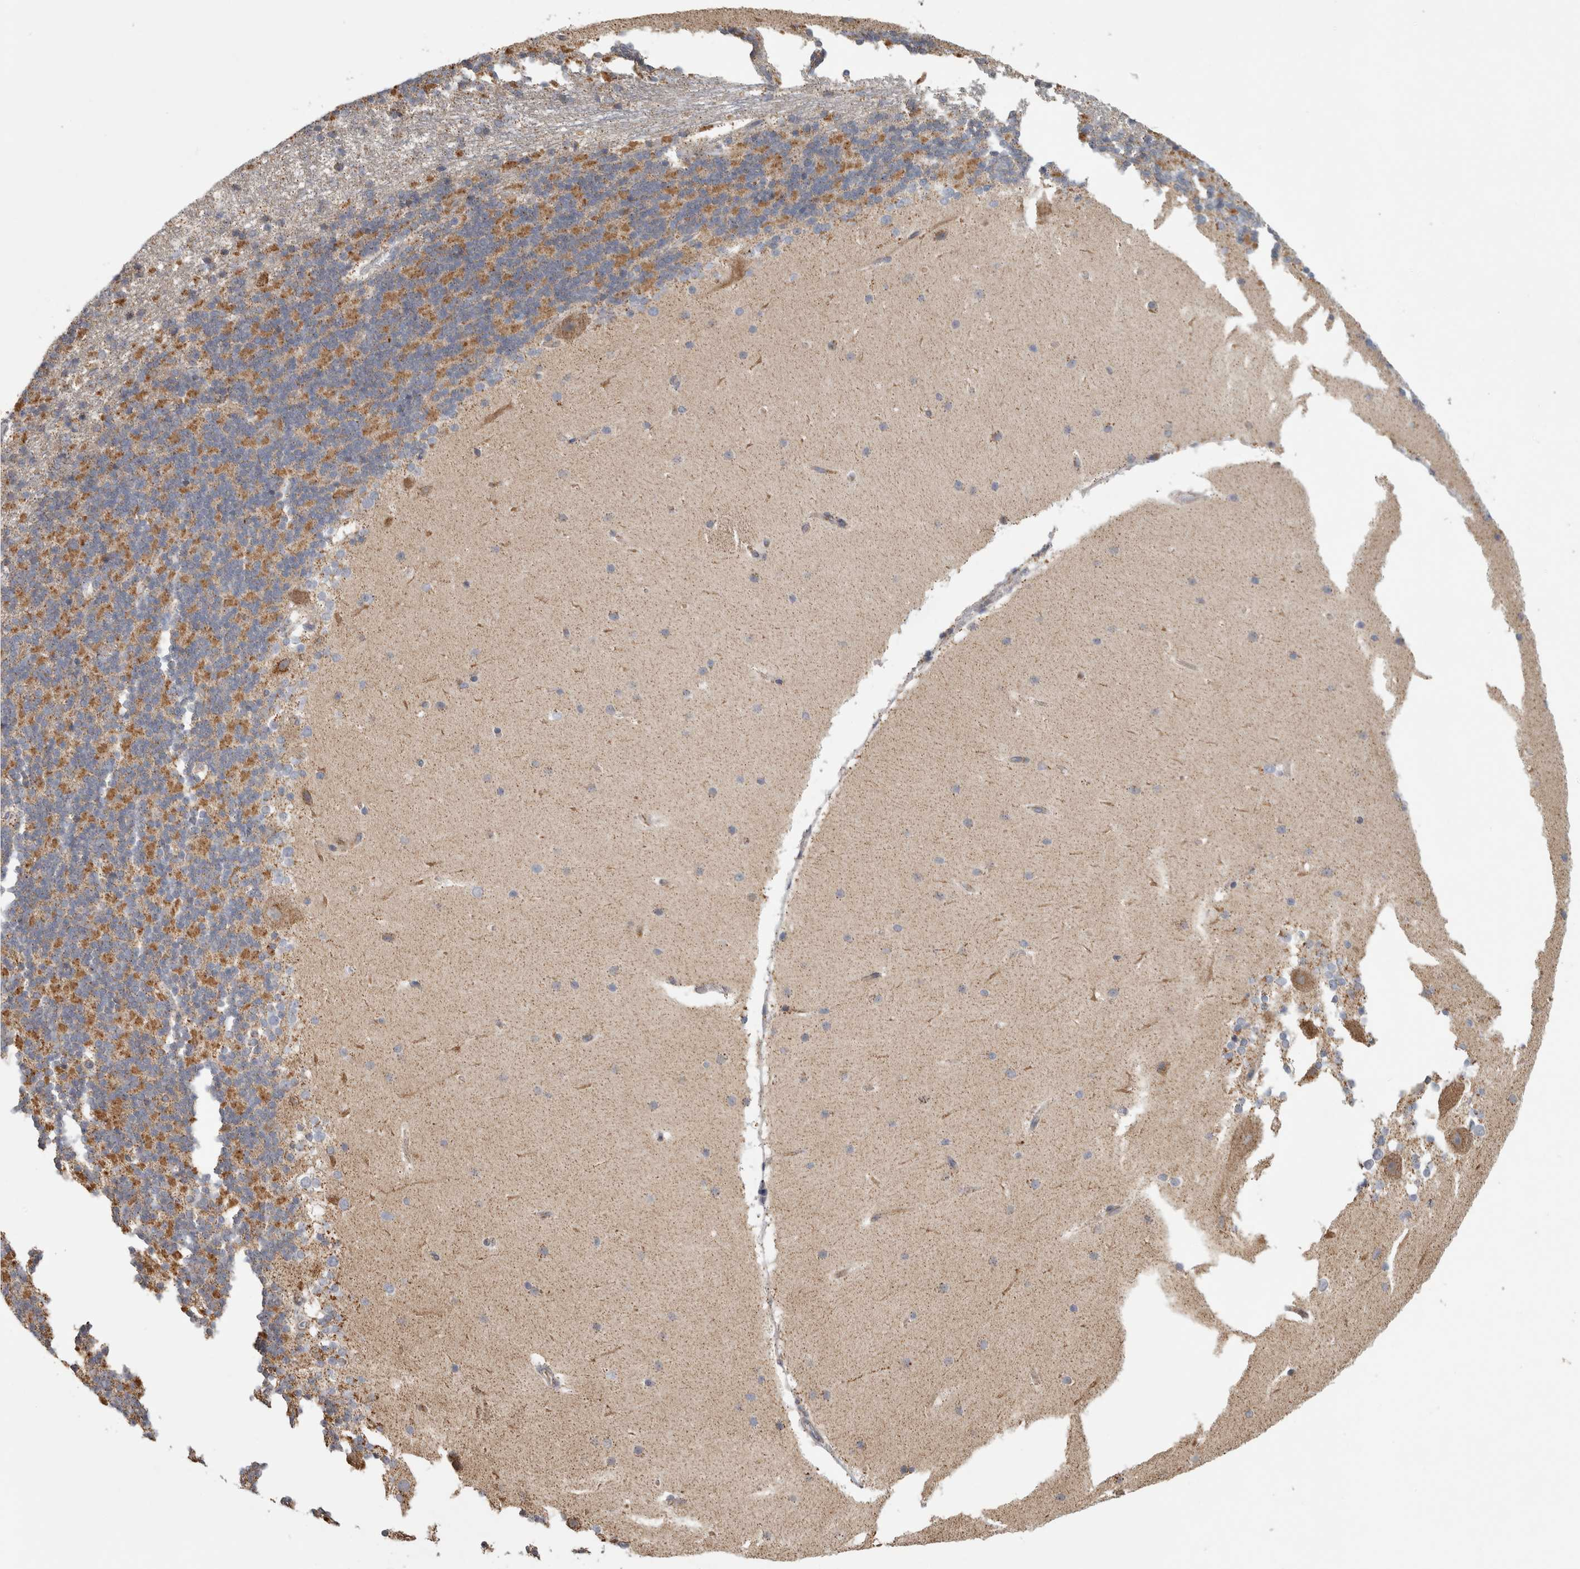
{"staining": {"intensity": "moderate", "quantity": ">75%", "location": "cytoplasmic/membranous"}, "tissue": "cerebellum", "cell_type": "Cells in granular layer", "image_type": "normal", "snomed": [{"axis": "morphology", "description": "Normal tissue, NOS"}, {"axis": "topography", "description": "Cerebellum"}], "caption": "Brown immunohistochemical staining in benign human cerebellum shows moderate cytoplasmic/membranous positivity in about >75% of cells in granular layer. The staining was performed using DAB, with brown indicating positive protein expression. Nuclei are stained blue with hematoxylin.", "gene": "ST8SIA1", "patient": {"sex": "female", "age": 19}}